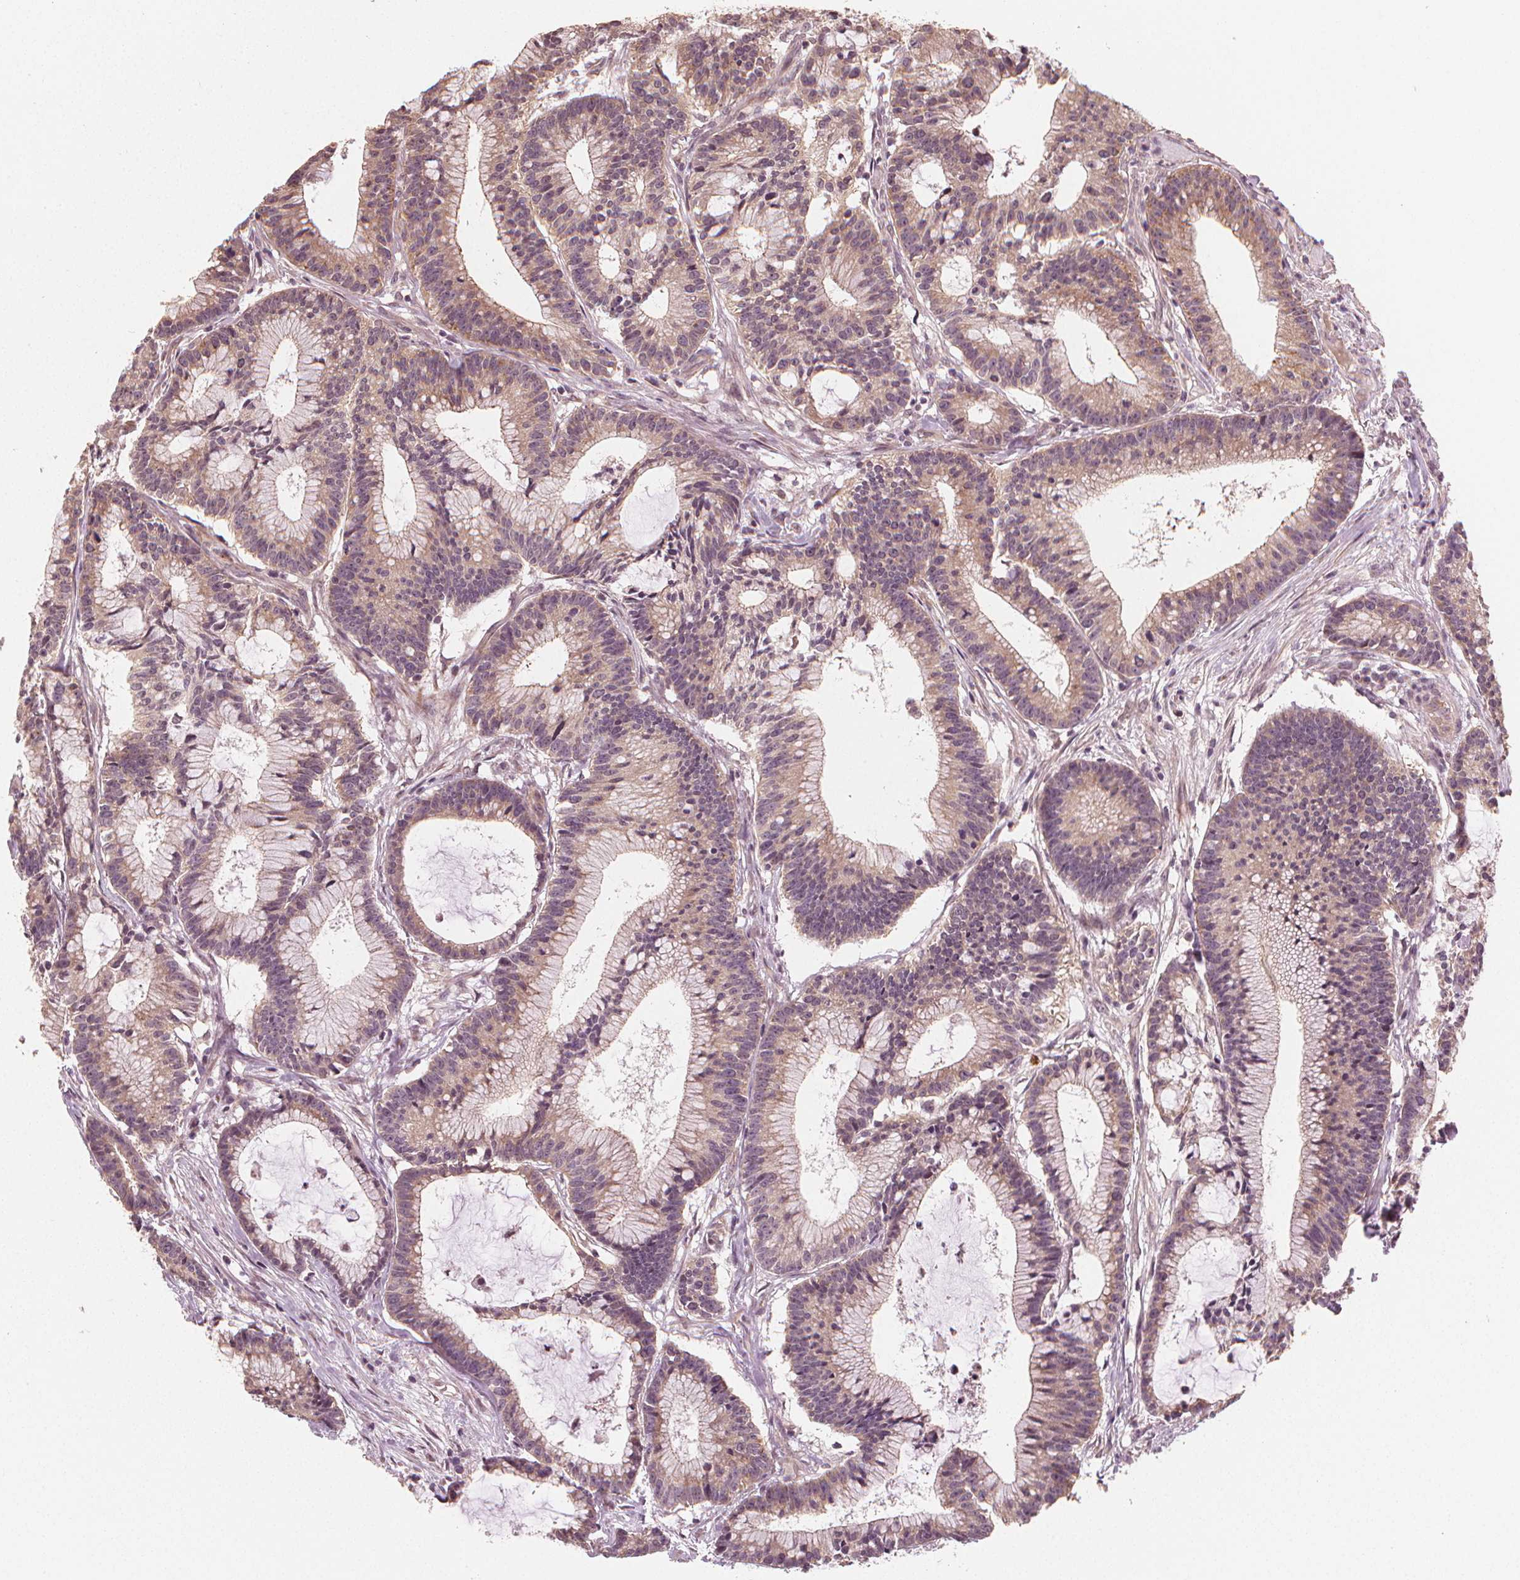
{"staining": {"intensity": "moderate", "quantity": "<25%", "location": "cytoplasmic/membranous"}, "tissue": "colorectal cancer", "cell_type": "Tumor cells", "image_type": "cancer", "snomed": [{"axis": "morphology", "description": "Adenocarcinoma, NOS"}, {"axis": "topography", "description": "Colon"}], "caption": "Brown immunohistochemical staining in adenocarcinoma (colorectal) displays moderate cytoplasmic/membranous expression in approximately <25% of tumor cells.", "gene": "CLBA1", "patient": {"sex": "female", "age": 78}}